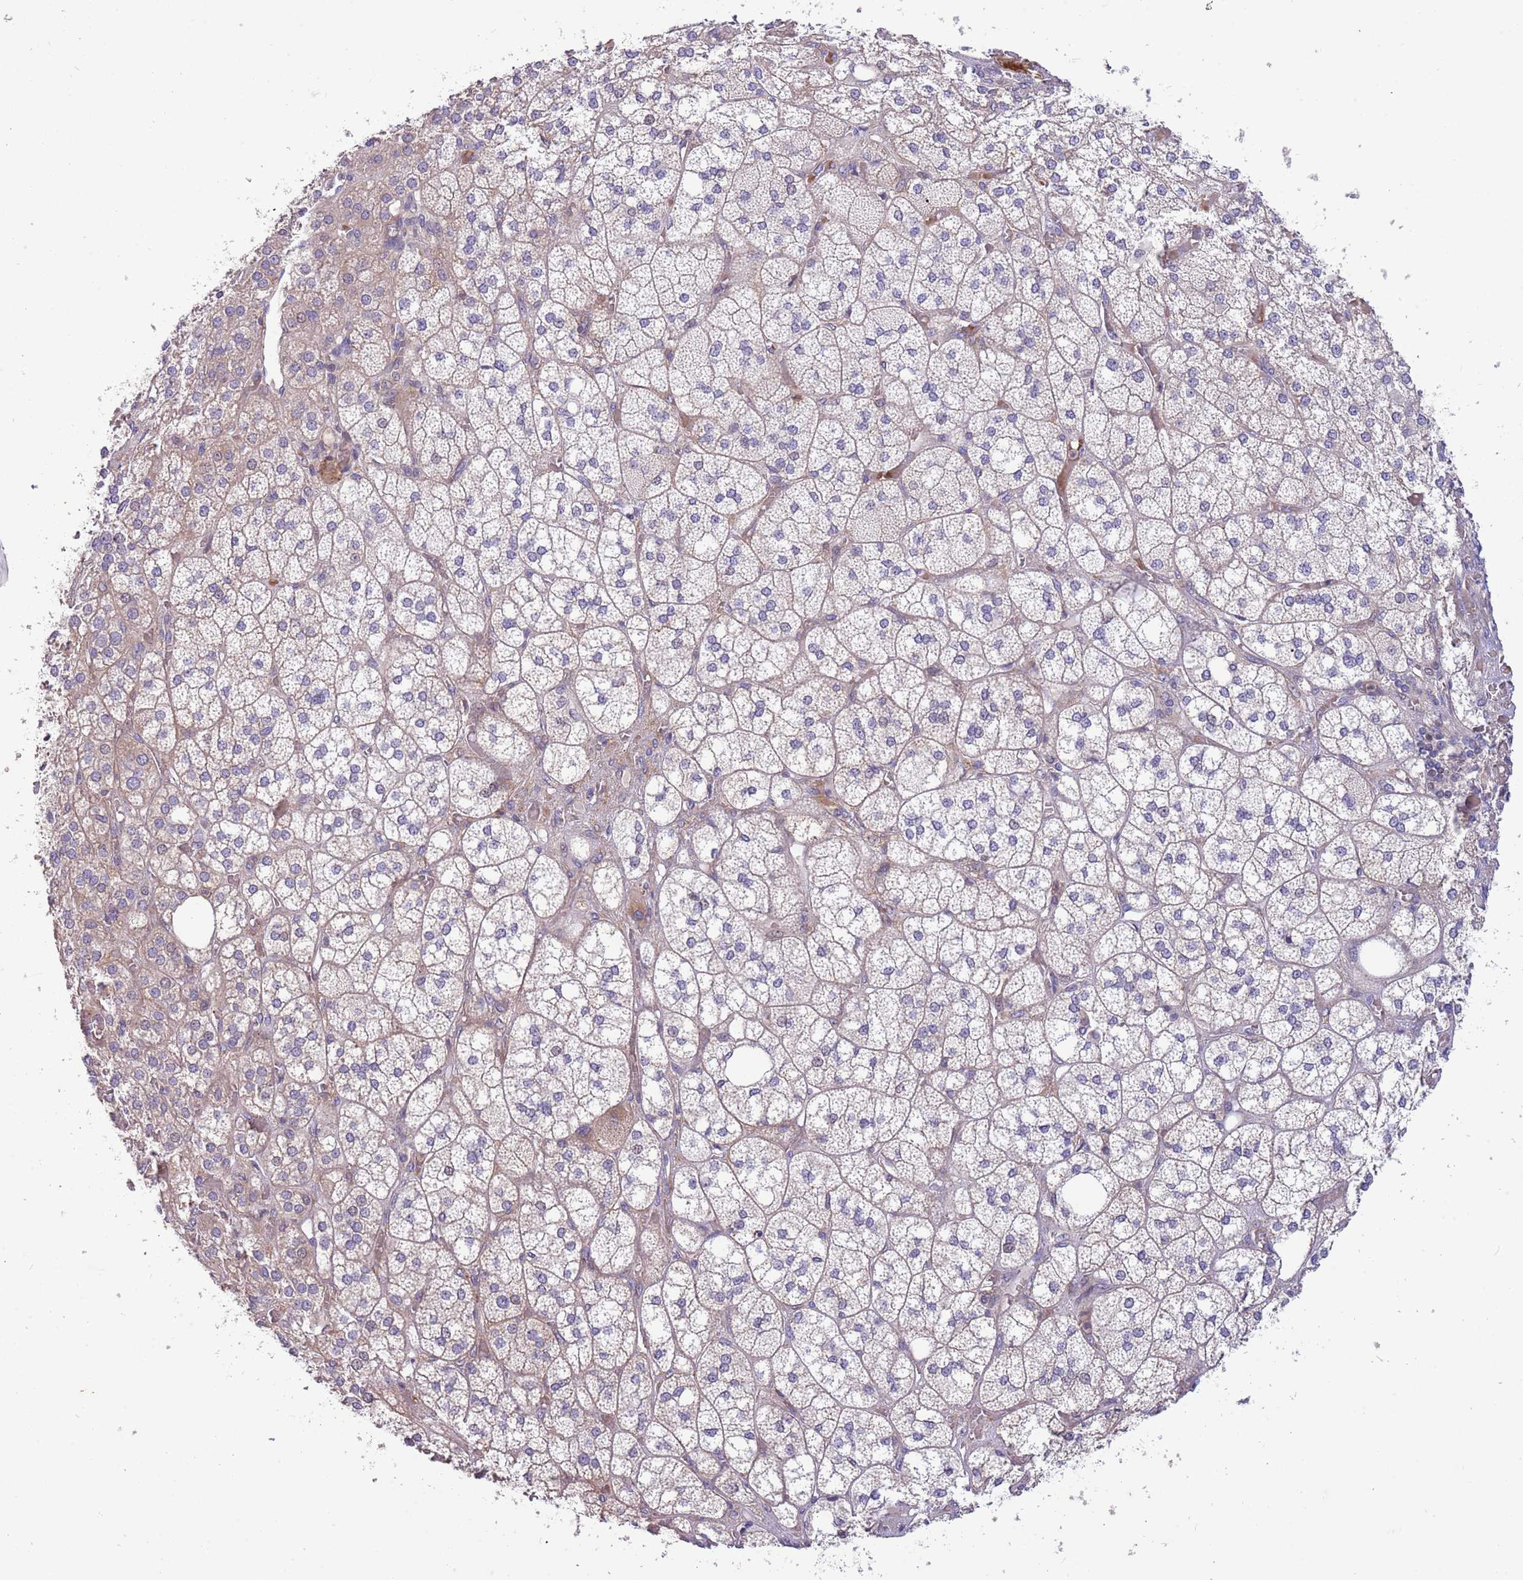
{"staining": {"intensity": "weak", "quantity": "<25%", "location": "cytoplasmic/membranous"}, "tissue": "adrenal gland", "cell_type": "Glandular cells", "image_type": "normal", "snomed": [{"axis": "morphology", "description": "Normal tissue, NOS"}, {"axis": "topography", "description": "Adrenal gland"}], "caption": "This is a micrograph of IHC staining of benign adrenal gland, which shows no positivity in glandular cells.", "gene": "ITGB6", "patient": {"sex": "male", "age": 61}}